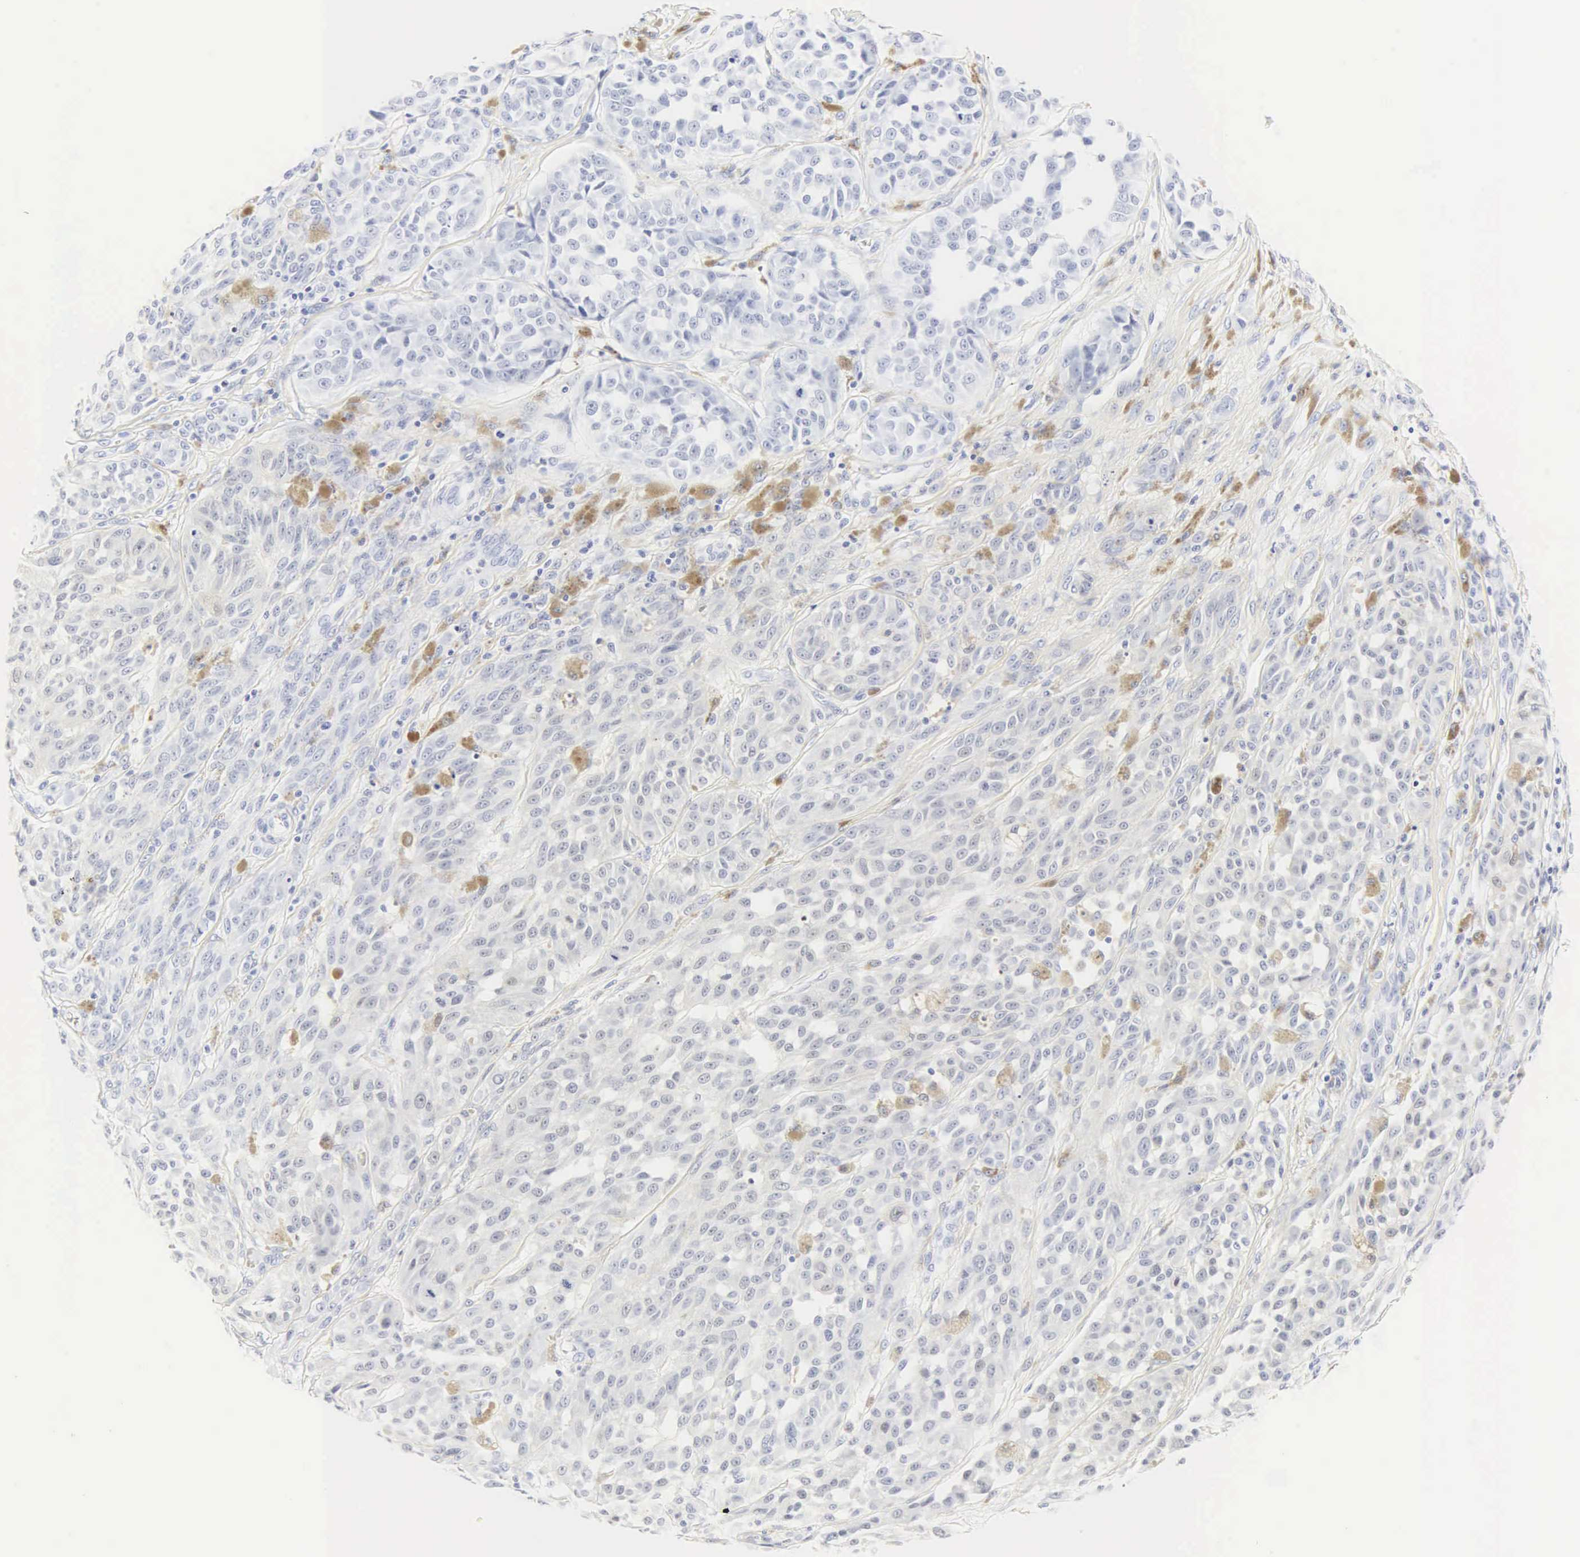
{"staining": {"intensity": "negative", "quantity": "none", "location": "none"}, "tissue": "melanoma", "cell_type": "Tumor cells", "image_type": "cancer", "snomed": [{"axis": "morphology", "description": "Malignant melanoma, NOS"}, {"axis": "topography", "description": "Skin"}], "caption": "Photomicrograph shows no significant protein staining in tumor cells of malignant melanoma.", "gene": "CGB3", "patient": {"sex": "male", "age": 44}}